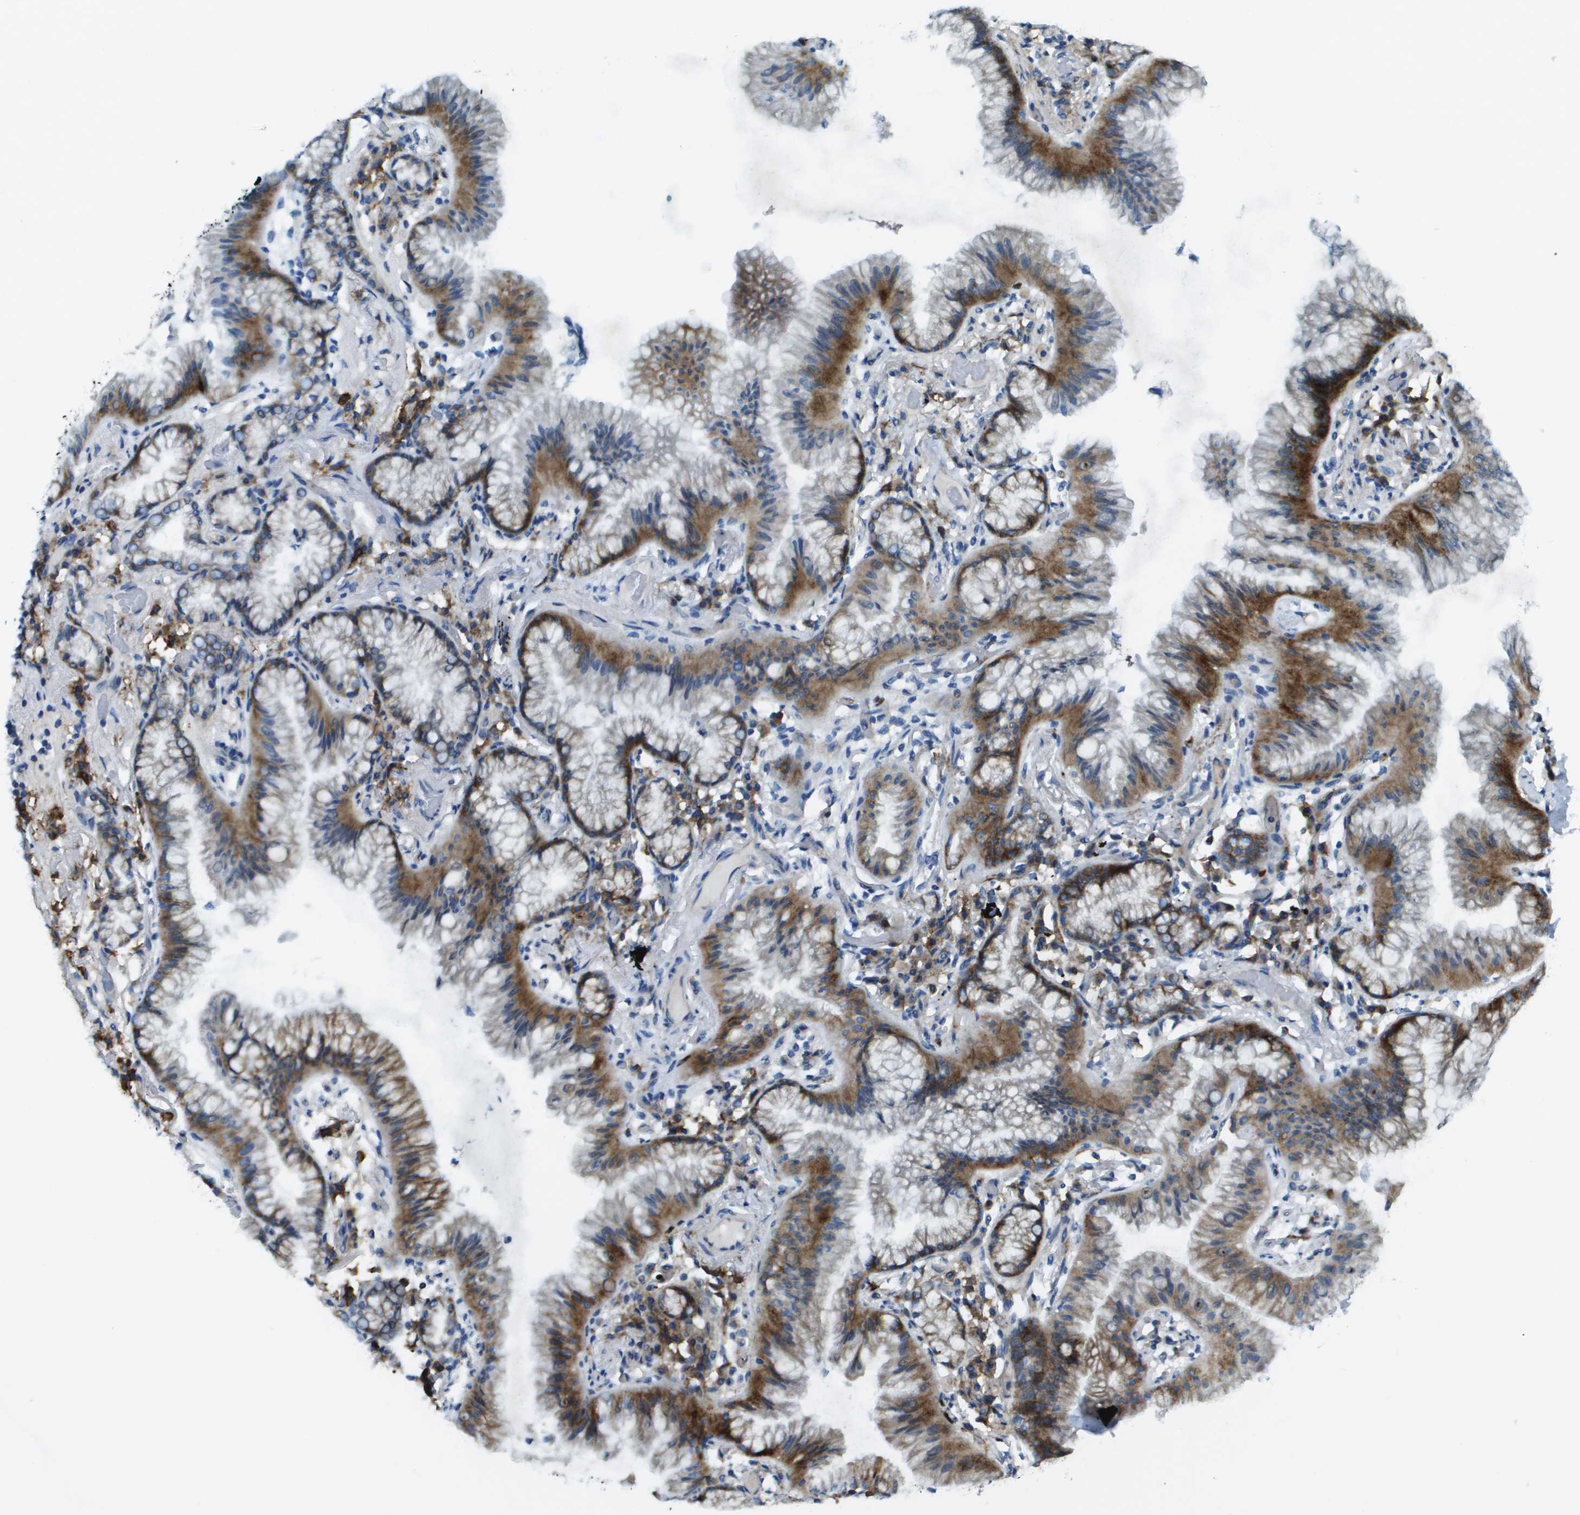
{"staining": {"intensity": "moderate", "quantity": ">75%", "location": "cytoplasmic/membranous"}, "tissue": "lung cancer", "cell_type": "Tumor cells", "image_type": "cancer", "snomed": [{"axis": "morphology", "description": "Normal tissue, NOS"}, {"axis": "morphology", "description": "Adenocarcinoma, NOS"}, {"axis": "topography", "description": "Bronchus"}, {"axis": "topography", "description": "Lung"}], "caption": "The histopathology image demonstrates immunohistochemical staining of lung cancer. There is moderate cytoplasmic/membranous positivity is seen in about >75% of tumor cells.", "gene": "SDC1", "patient": {"sex": "female", "age": 70}}